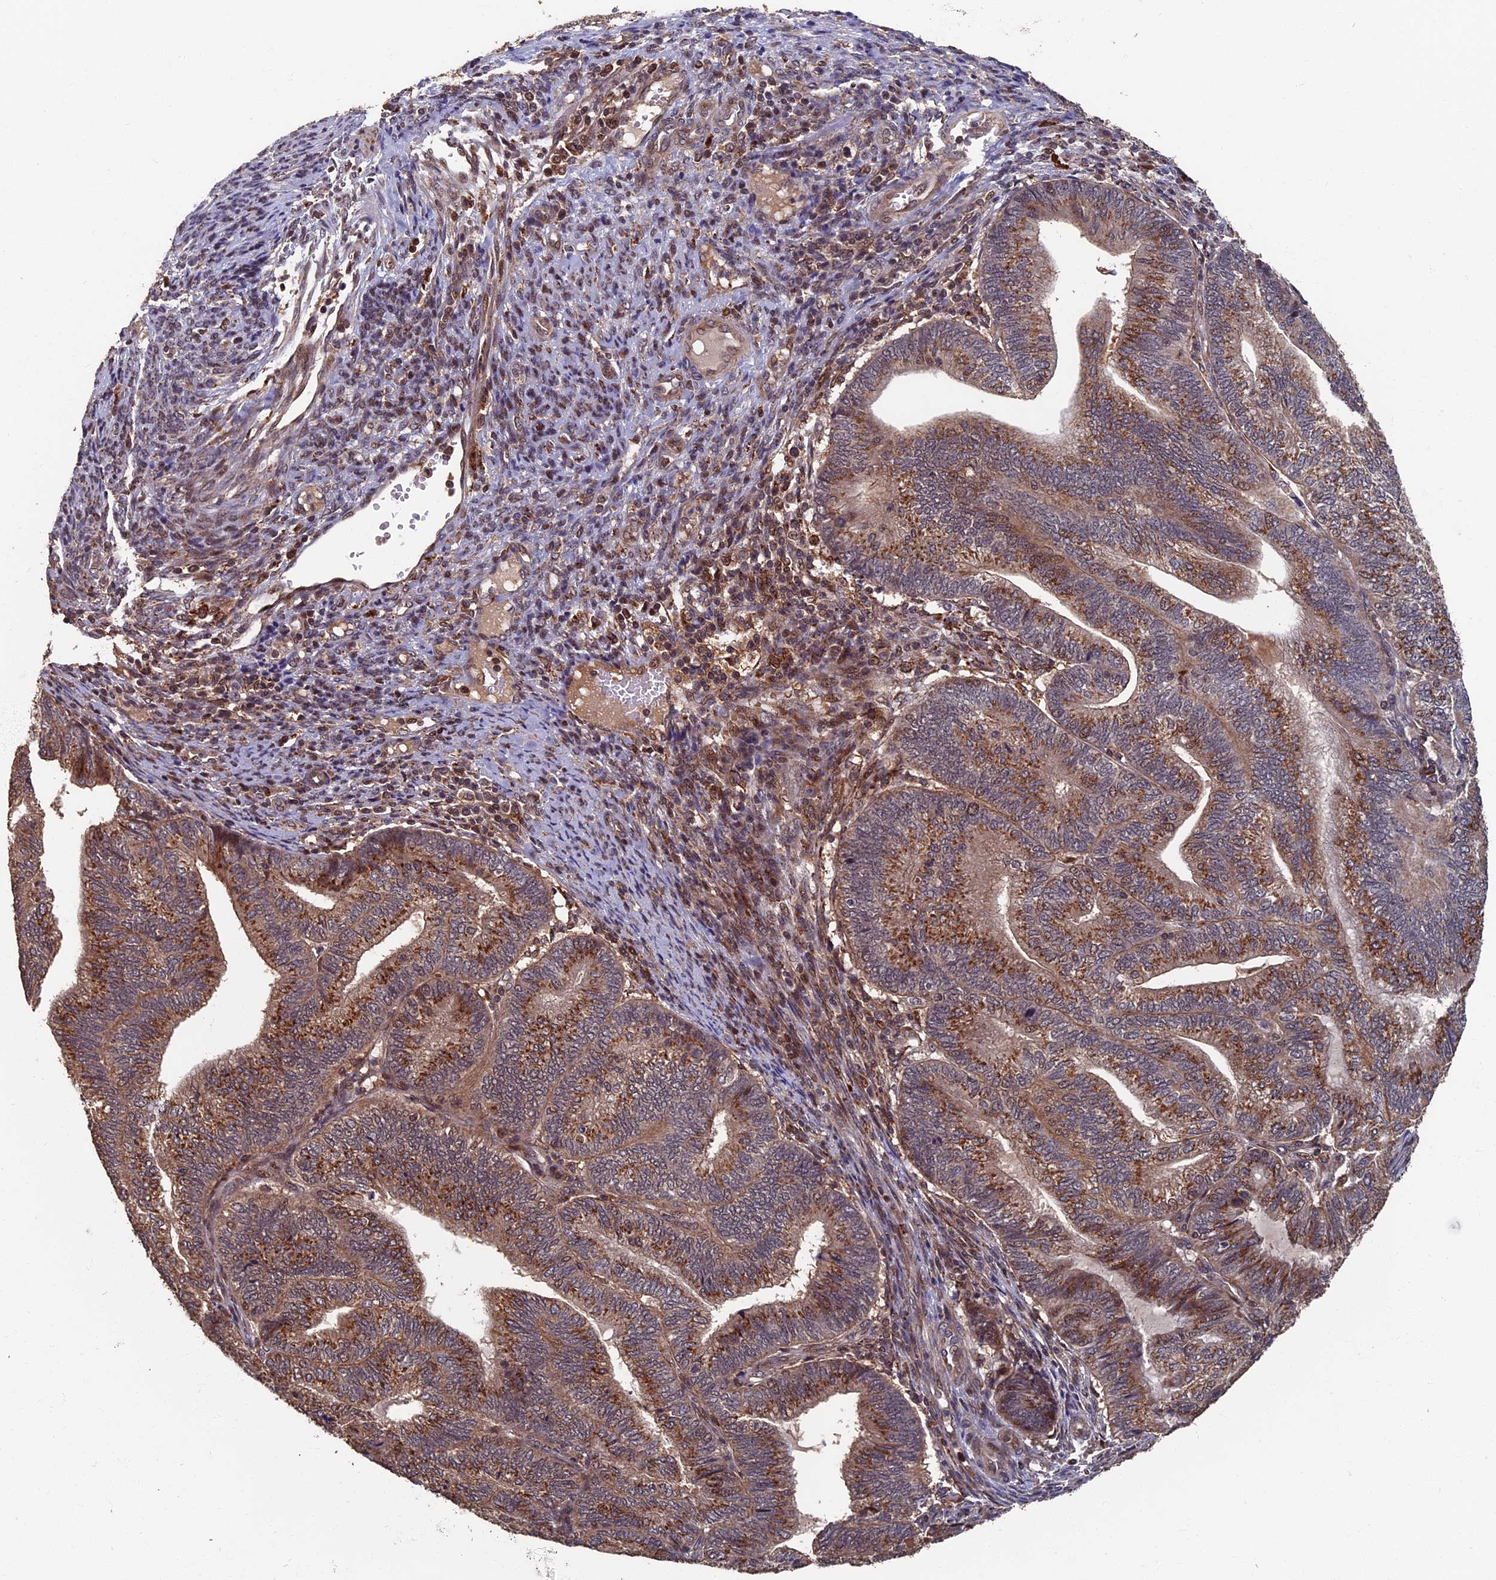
{"staining": {"intensity": "moderate", "quantity": ">75%", "location": "cytoplasmic/membranous"}, "tissue": "endometrial cancer", "cell_type": "Tumor cells", "image_type": "cancer", "snomed": [{"axis": "morphology", "description": "Adenocarcinoma, NOS"}, {"axis": "topography", "description": "Uterus"}, {"axis": "topography", "description": "Endometrium"}], "caption": "Brown immunohistochemical staining in endometrial cancer displays moderate cytoplasmic/membranous expression in approximately >75% of tumor cells. Using DAB (brown) and hematoxylin (blue) stains, captured at high magnification using brightfield microscopy.", "gene": "RASGRF1", "patient": {"sex": "female", "age": 70}}